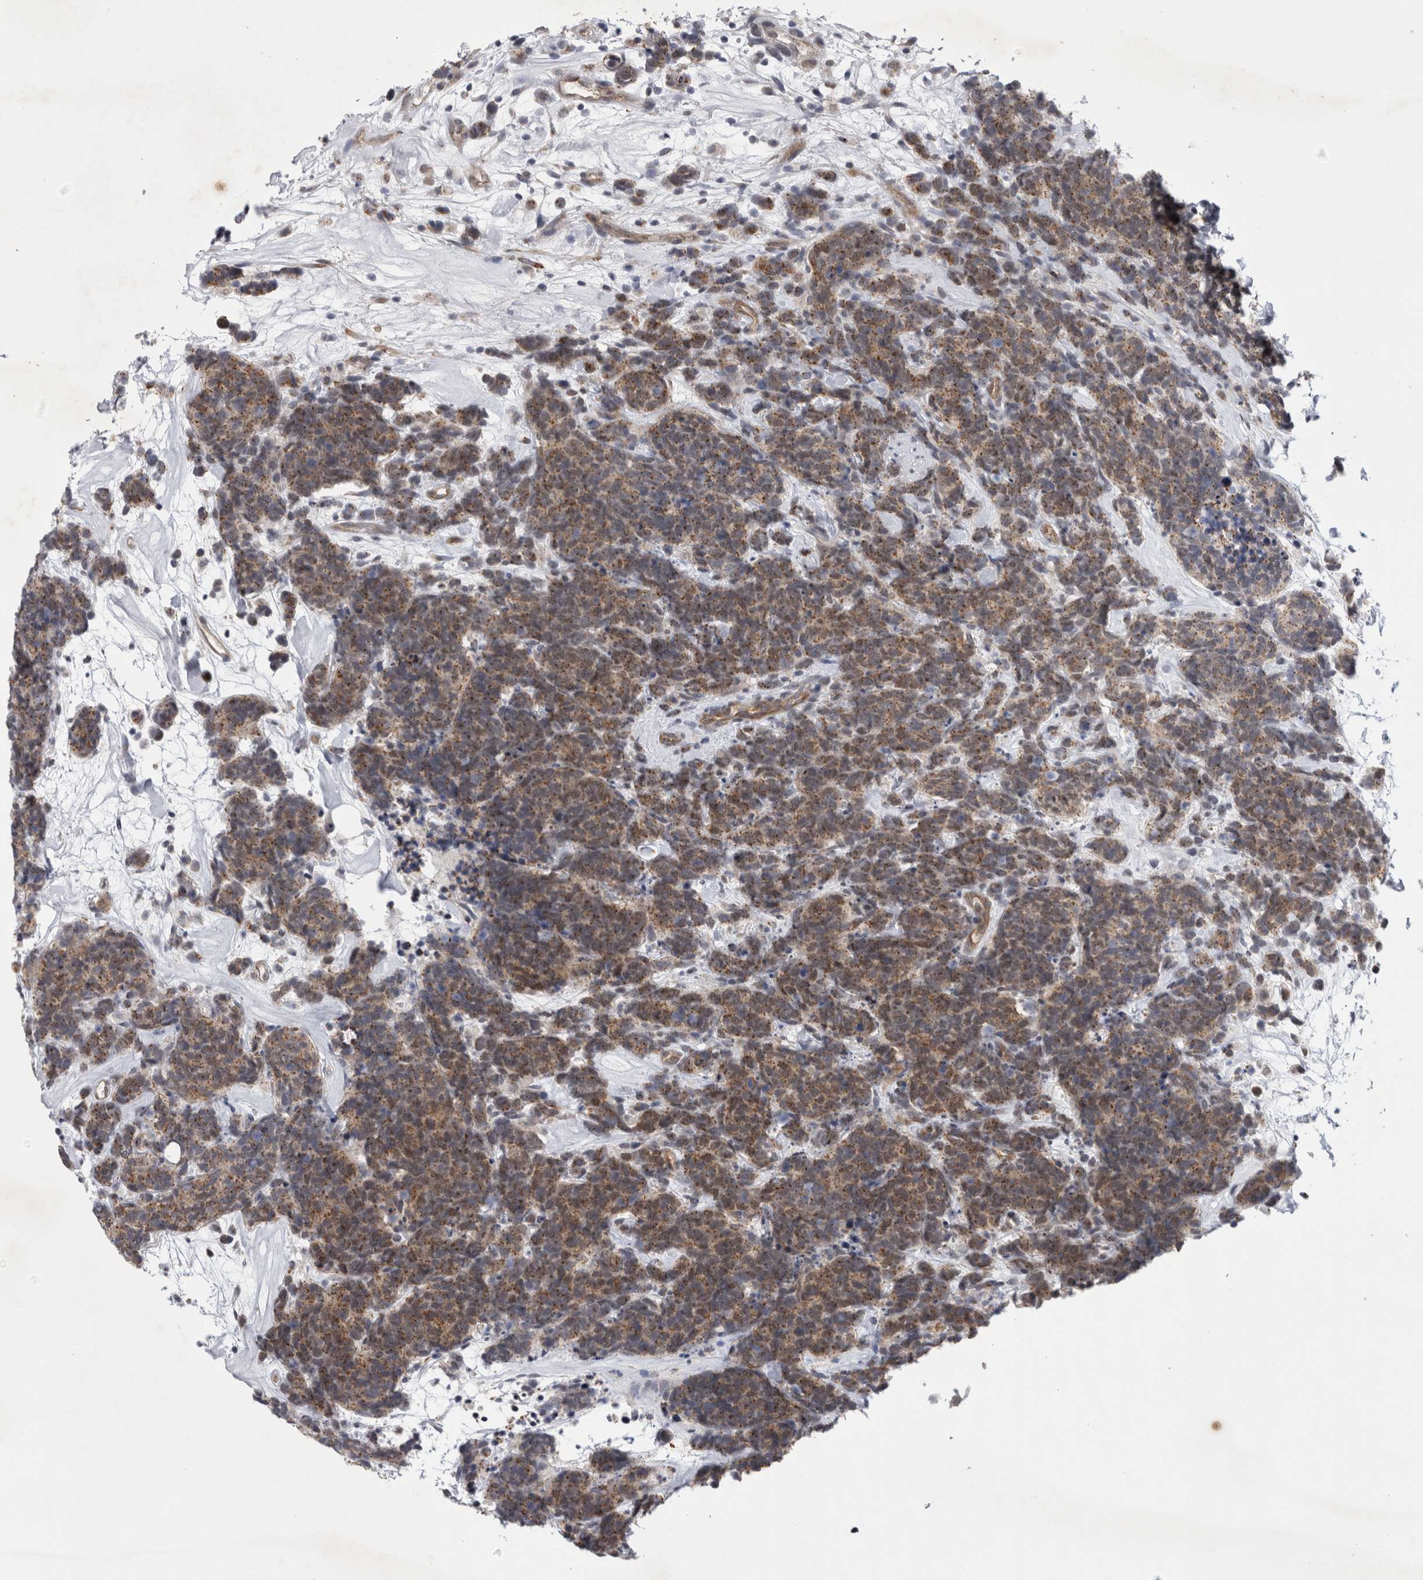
{"staining": {"intensity": "moderate", "quantity": ">75%", "location": "cytoplasmic/membranous"}, "tissue": "carcinoid", "cell_type": "Tumor cells", "image_type": "cancer", "snomed": [{"axis": "morphology", "description": "Carcinoma, NOS"}, {"axis": "morphology", "description": "Carcinoid, malignant, NOS"}, {"axis": "topography", "description": "Urinary bladder"}], "caption": "Protein expression analysis of carcinoid (malignant) exhibits moderate cytoplasmic/membranous positivity in about >75% of tumor cells. The staining is performed using DAB brown chromogen to label protein expression. The nuclei are counter-stained blue using hematoxylin.", "gene": "PARP11", "patient": {"sex": "male", "age": 57}}